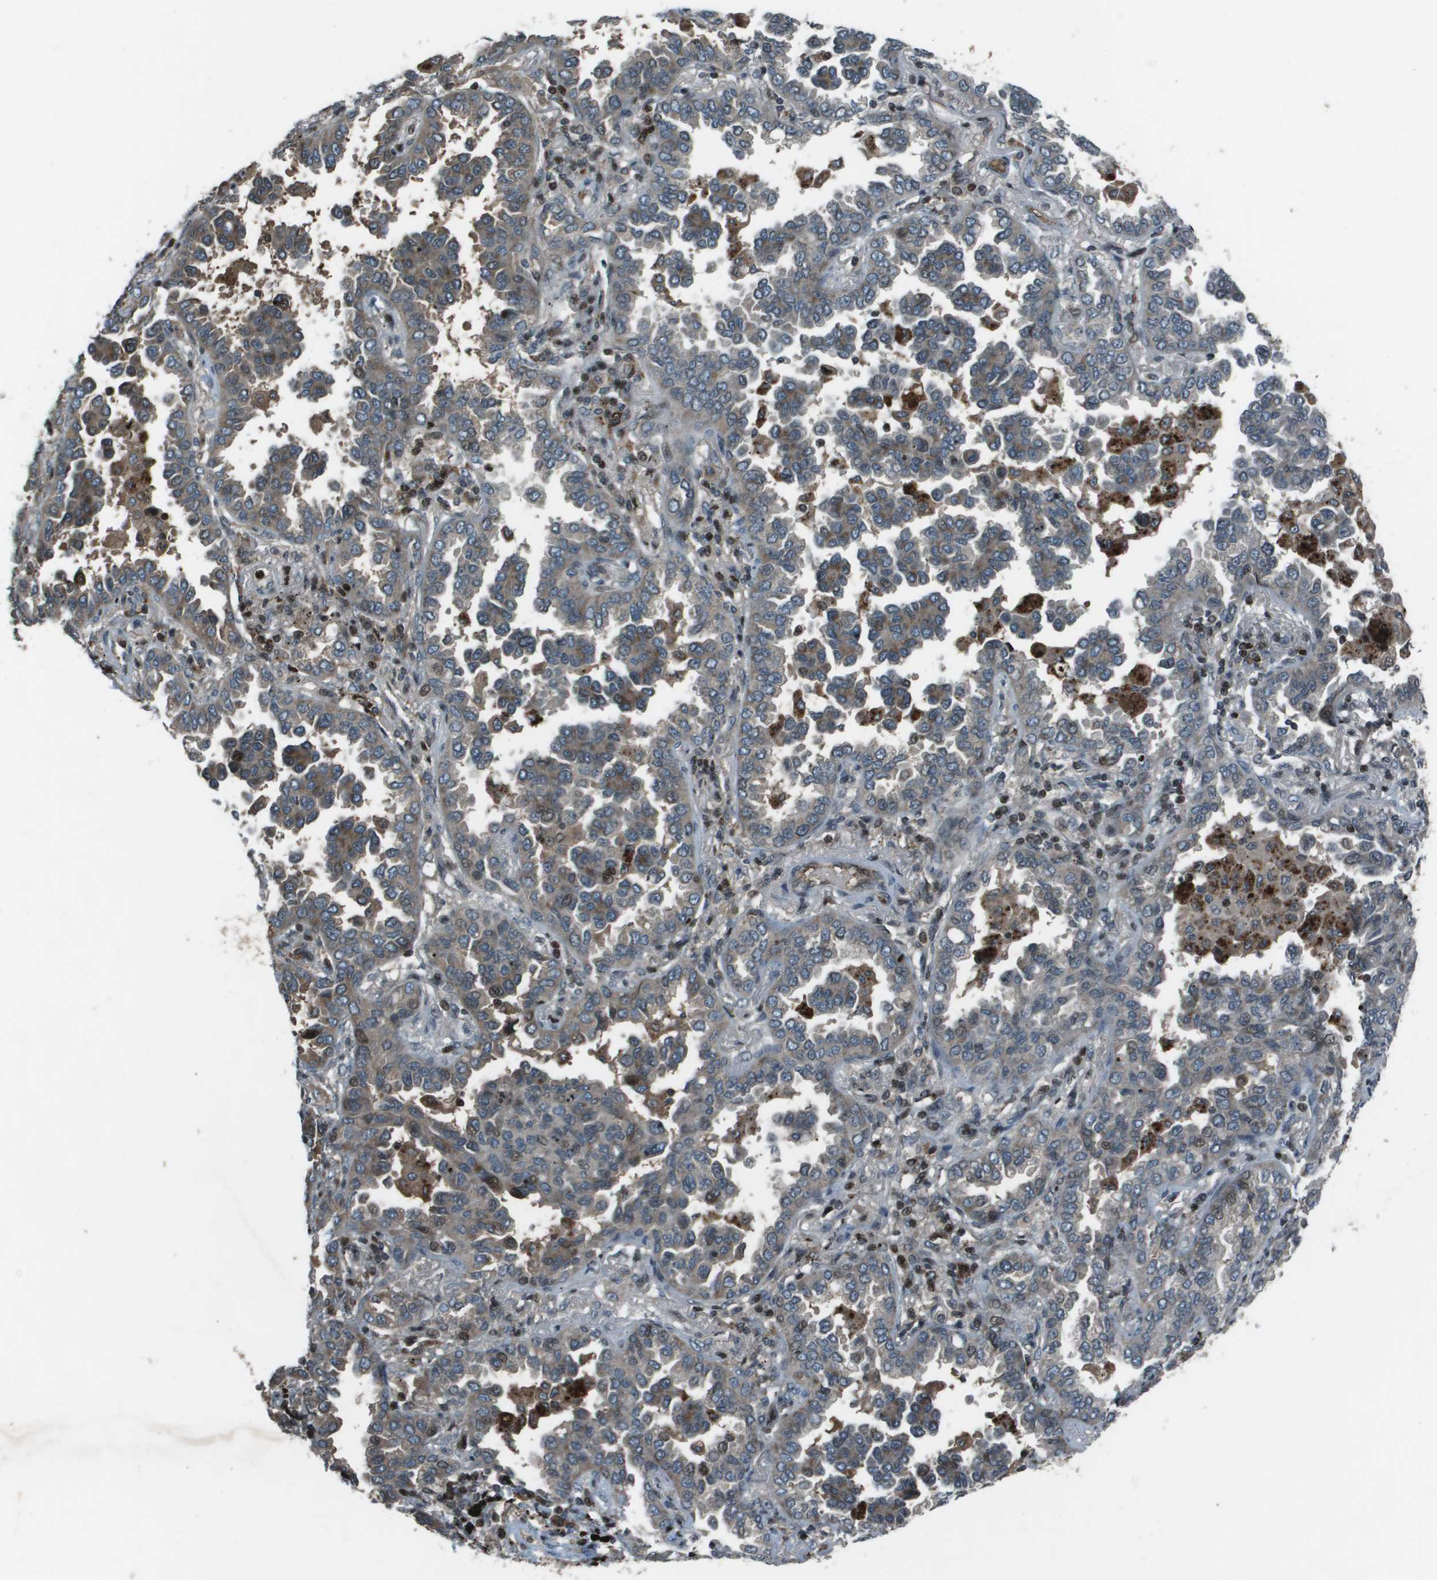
{"staining": {"intensity": "weak", "quantity": "<25%", "location": "cytoplasmic/membranous"}, "tissue": "lung cancer", "cell_type": "Tumor cells", "image_type": "cancer", "snomed": [{"axis": "morphology", "description": "Normal tissue, NOS"}, {"axis": "morphology", "description": "Adenocarcinoma, NOS"}, {"axis": "topography", "description": "Lung"}], "caption": "High power microscopy photomicrograph of an immunohistochemistry (IHC) photomicrograph of lung cancer (adenocarcinoma), revealing no significant staining in tumor cells. The staining was performed using DAB to visualize the protein expression in brown, while the nuclei were stained in blue with hematoxylin (Magnification: 20x).", "gene": "CXCL12", "patient": {"sex": "male", "age": 59}}